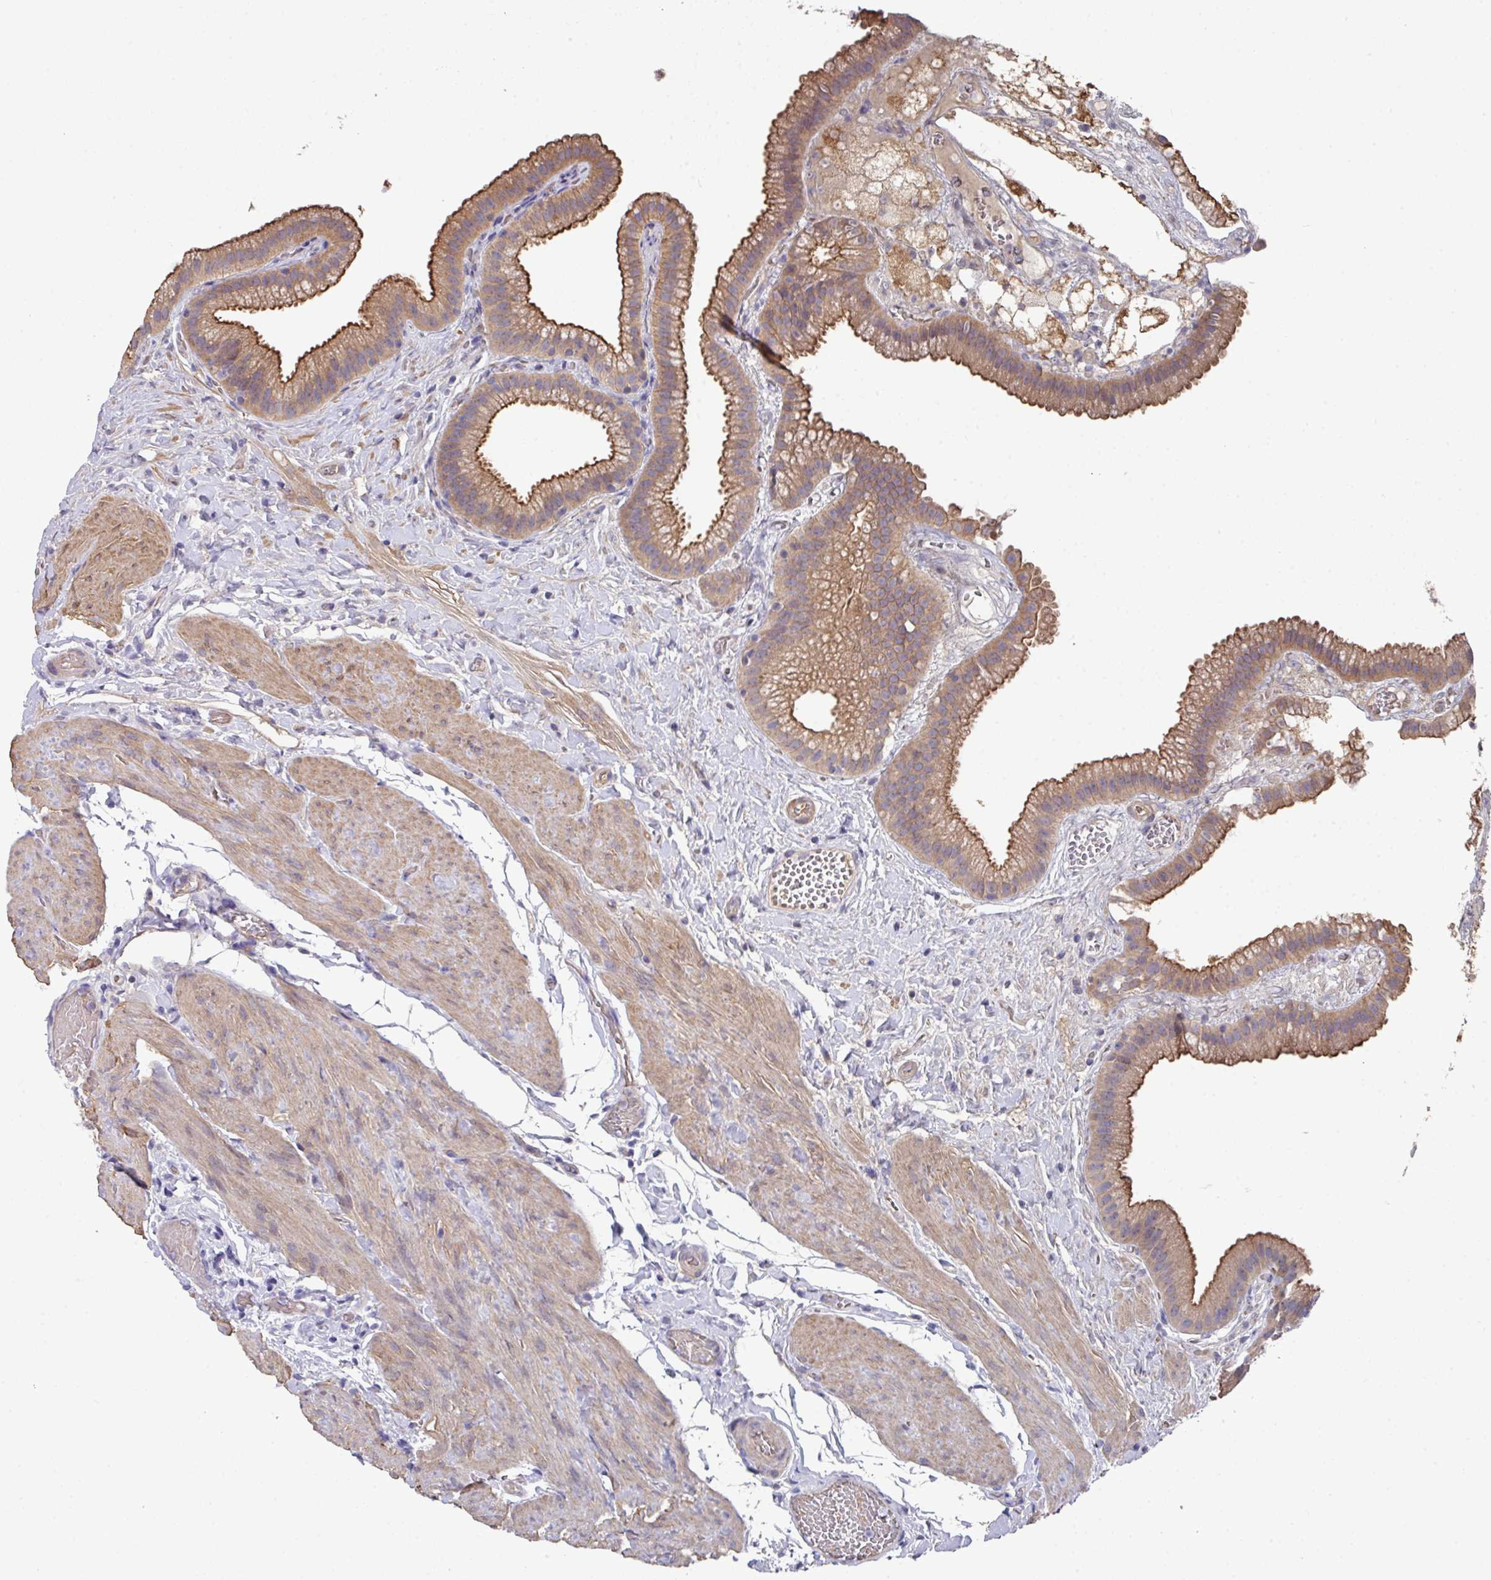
{"staining": {"intensity": "moderate", "quantity": ">75%", "location": "cytoplasmic/membranous"}, "tissue": "gallbladder", "cell_type": "Glandular cells", "image_type": "normal", "snomed": [{"axis": "morphology", "description": "Normal tissue, NOS"}, {"axis": "topography", "description": "Gallbladder"}], "caption": "Gallbladder stained with IHC shows moderate cytoplasmic/membranous positivity in approximately >75% of glandular cells.", "gene": "PRR5", "patient": {"sex": "female", "age": 63}}